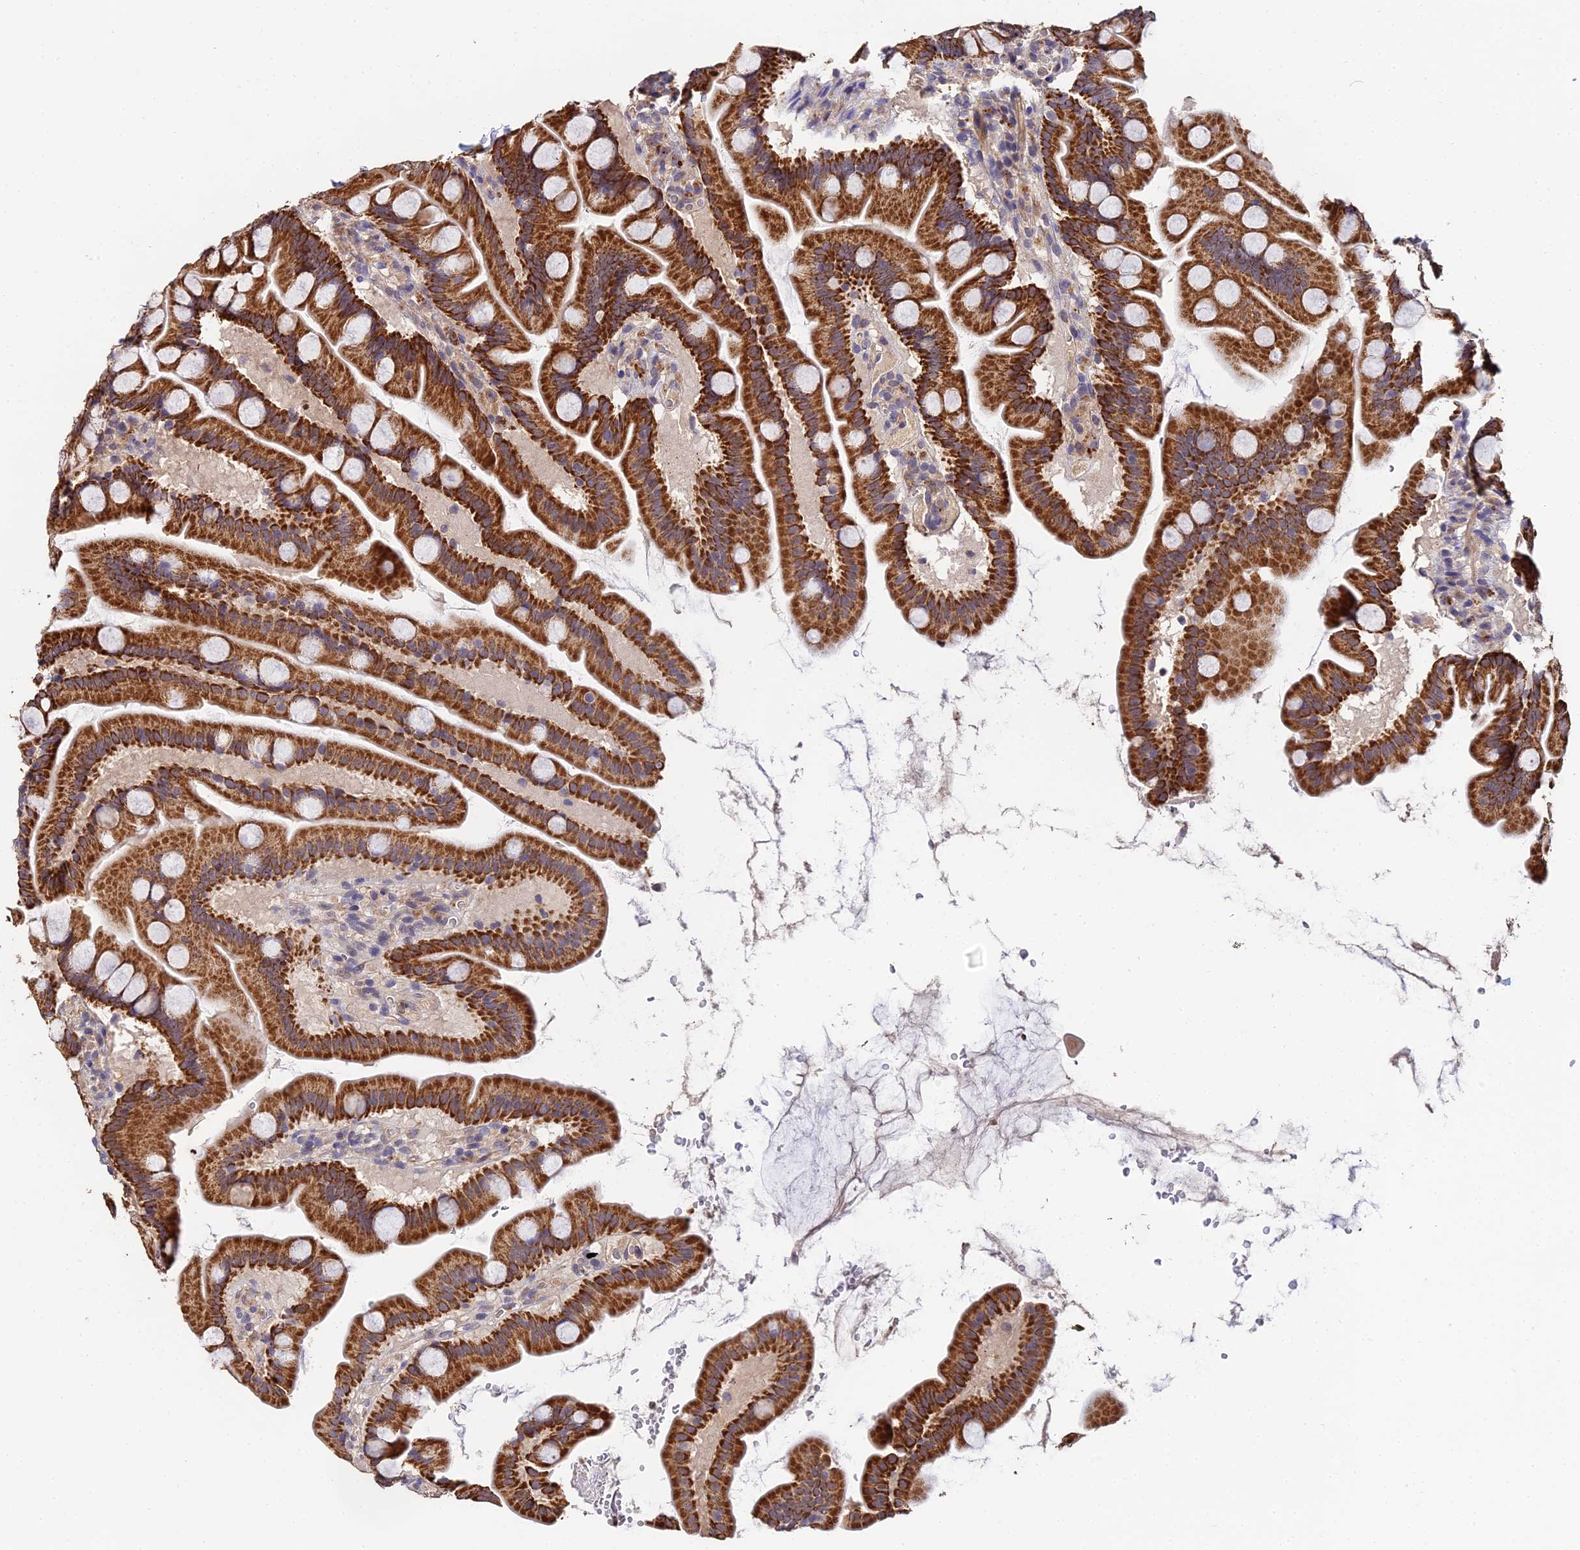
{"staining": {"intensity": "strong", "quantity": ">75%", "location": "cytoplasmic/membranous"}, "tissue": "small intestine", "cell_type": "Glandular cells", "image_type": "normal", "snomed": [{"axis": "morphology", "description": "Normal tissue, NOS"}, {"axis": "topography", "description": "Small intestine"}], "caption": "Immunohistochemical staining of normal human small intestine shows >75% levels of strong cytoplasmic/membranous protein expression in approximately >75% of glandular cells. (DAB IHC, brown staining for protein, blue staining for nuclei).", "gene": "LSM5", "patient": {"sex": "female", "age": 68}}